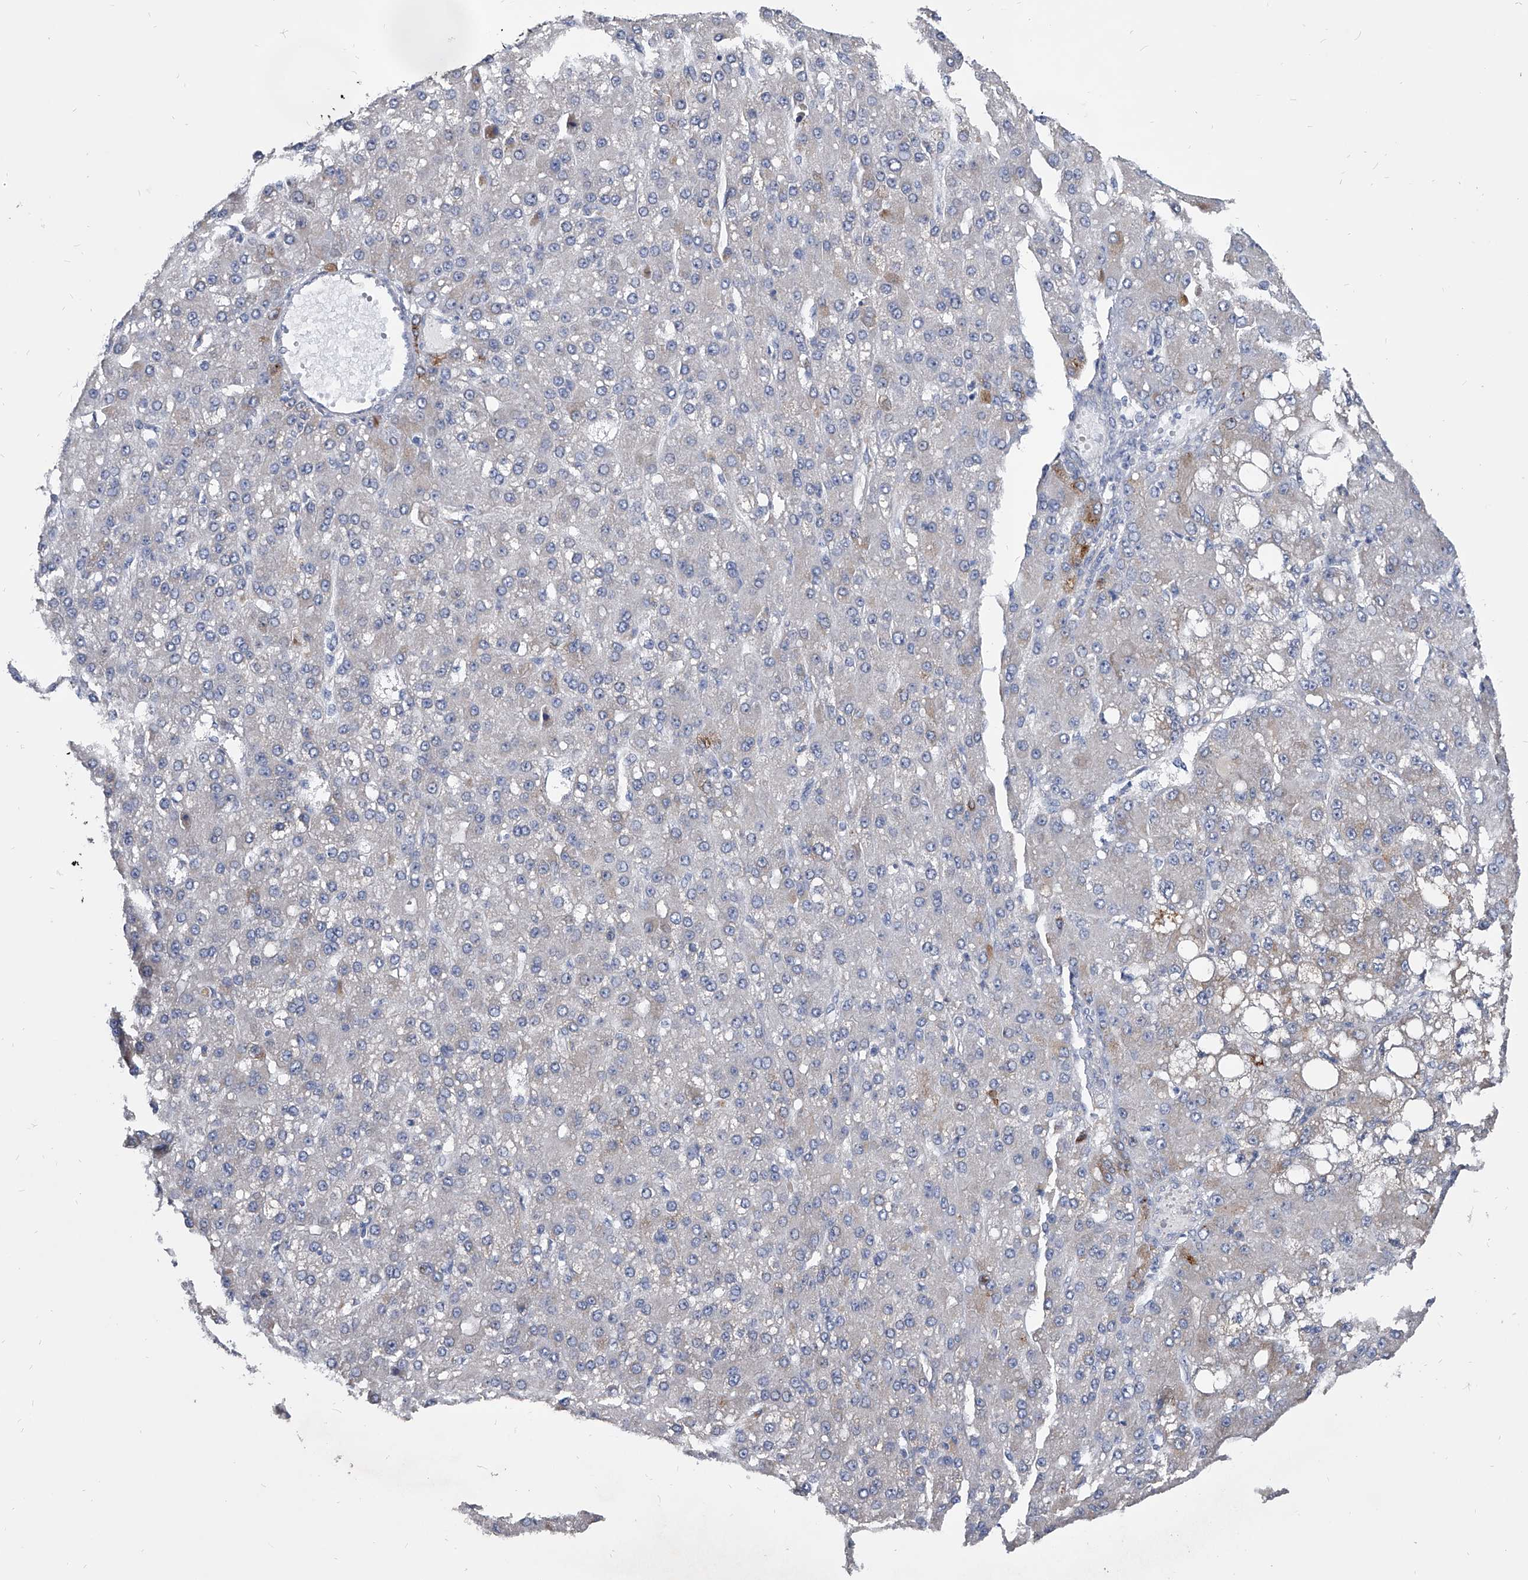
{"staining": {"intensity": "negative", "quantity": "none", "location": "none"}, "tissue": "liver cancer", "cell_type": "Tumor cells", "image_type": "cancer", "snomed": [{"axis": "morphology", "description": "Carcinoma, Hepatocellular, NOS"}, {"axis": "topography", "description": "Liver"}], "caption": "Liver cancer (hepatocellular carcinoma) stained for a protein using immunohistochemistry demonstrates no positivity tumor cells.", "gene": "SPP1", "patient": {"sex": "male", "age": 67}}